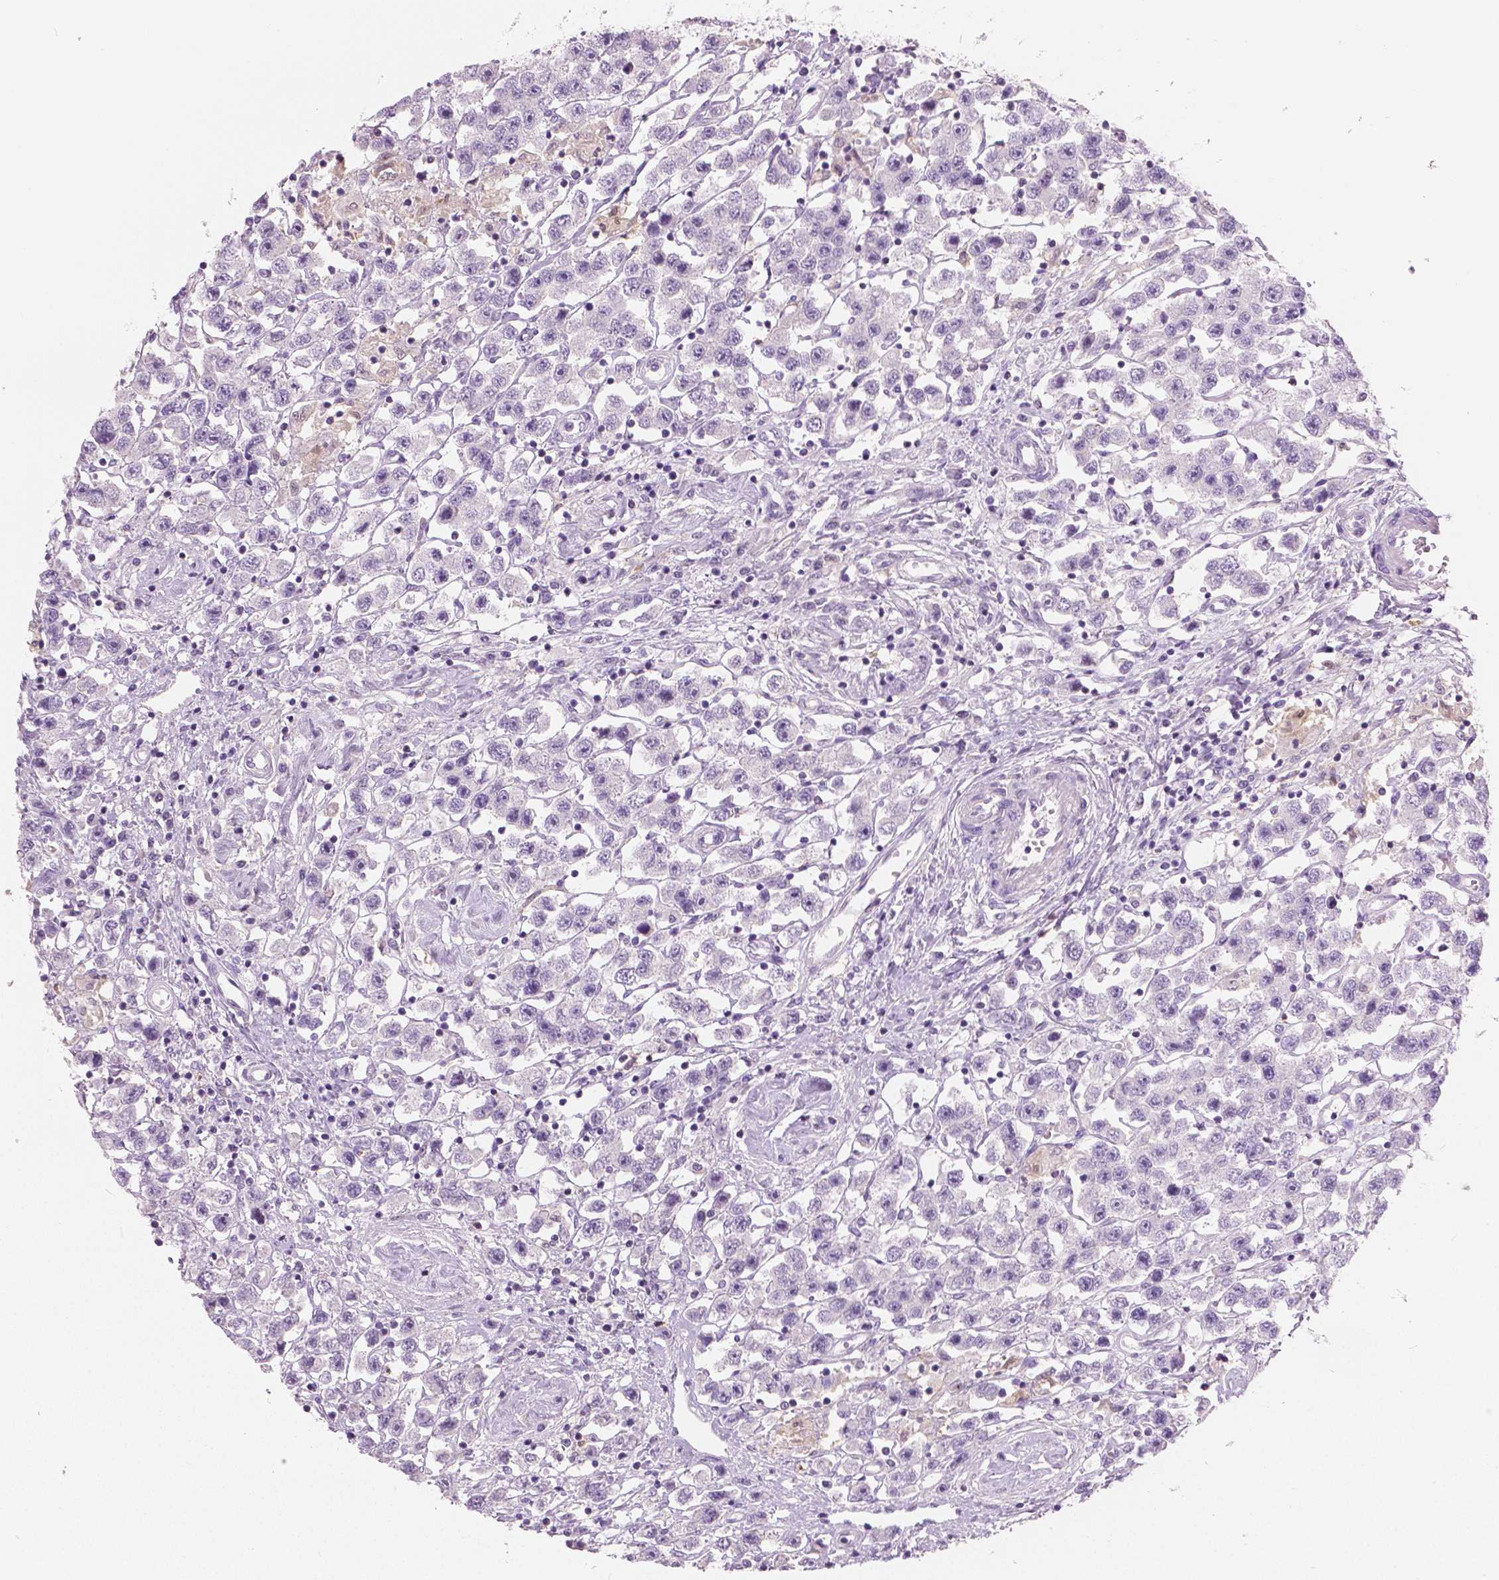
{"staining": {"intensity": "negative", "quantity": "none", "location": "none"}, "tissue": "testis cancer", "cell_type": "Tumor cells", "image_type": "cancer", "snomed": [{"axis": "morphology", "description": "Seminoma, NOS"}, {"axis": "topography", "description": "Testis"}], "caption": "This is a histopathology image of IHC staining of testis seminoma, which shows no expression in tumor cells.", "gene": "GALM", "patient": {"sex": "male", "age": 45}}